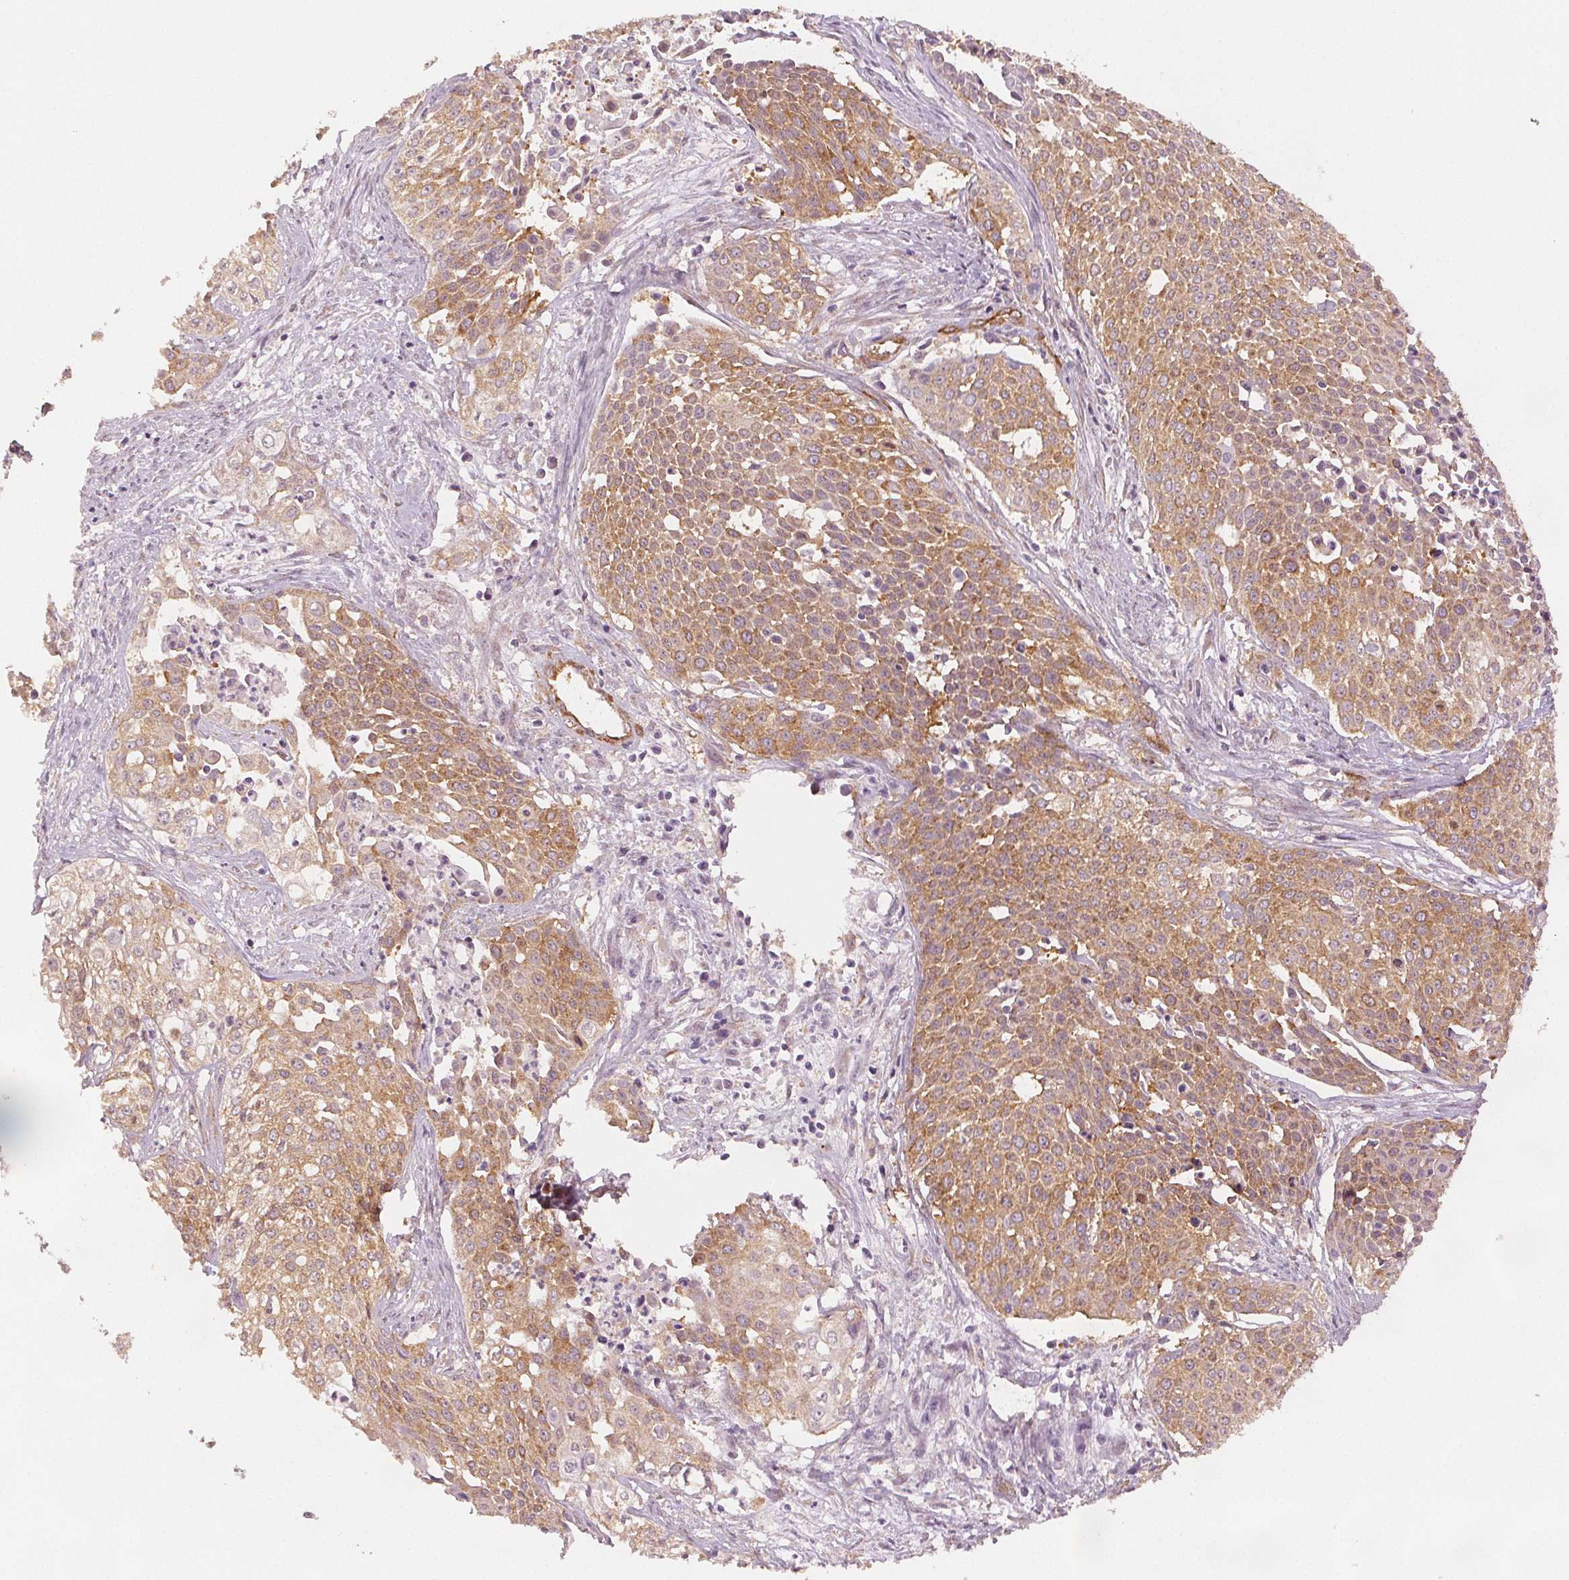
{"staining": {"intensity": "moderate", "quantity": "25%-75%", "location": "cytoplasmic/membranous"}, "tissue": "cervical cancer", "cell_type": "Tumor cells", "image_type": "cancer", "snomed": [{"axis": "morphology", "description": "Squamous cell carcinoma, NOS"}, {"axis": "topography", "description": "Cervix"}], "caption": "IHC of human squamous cell carcinoma (cervical) displays medium levels of moderate cytoplasmic/membranous expression in approximately 25%-75% of tumor cells.", "gene": "DIAPH2", "patient": {"sex": "female", "age": 39}}